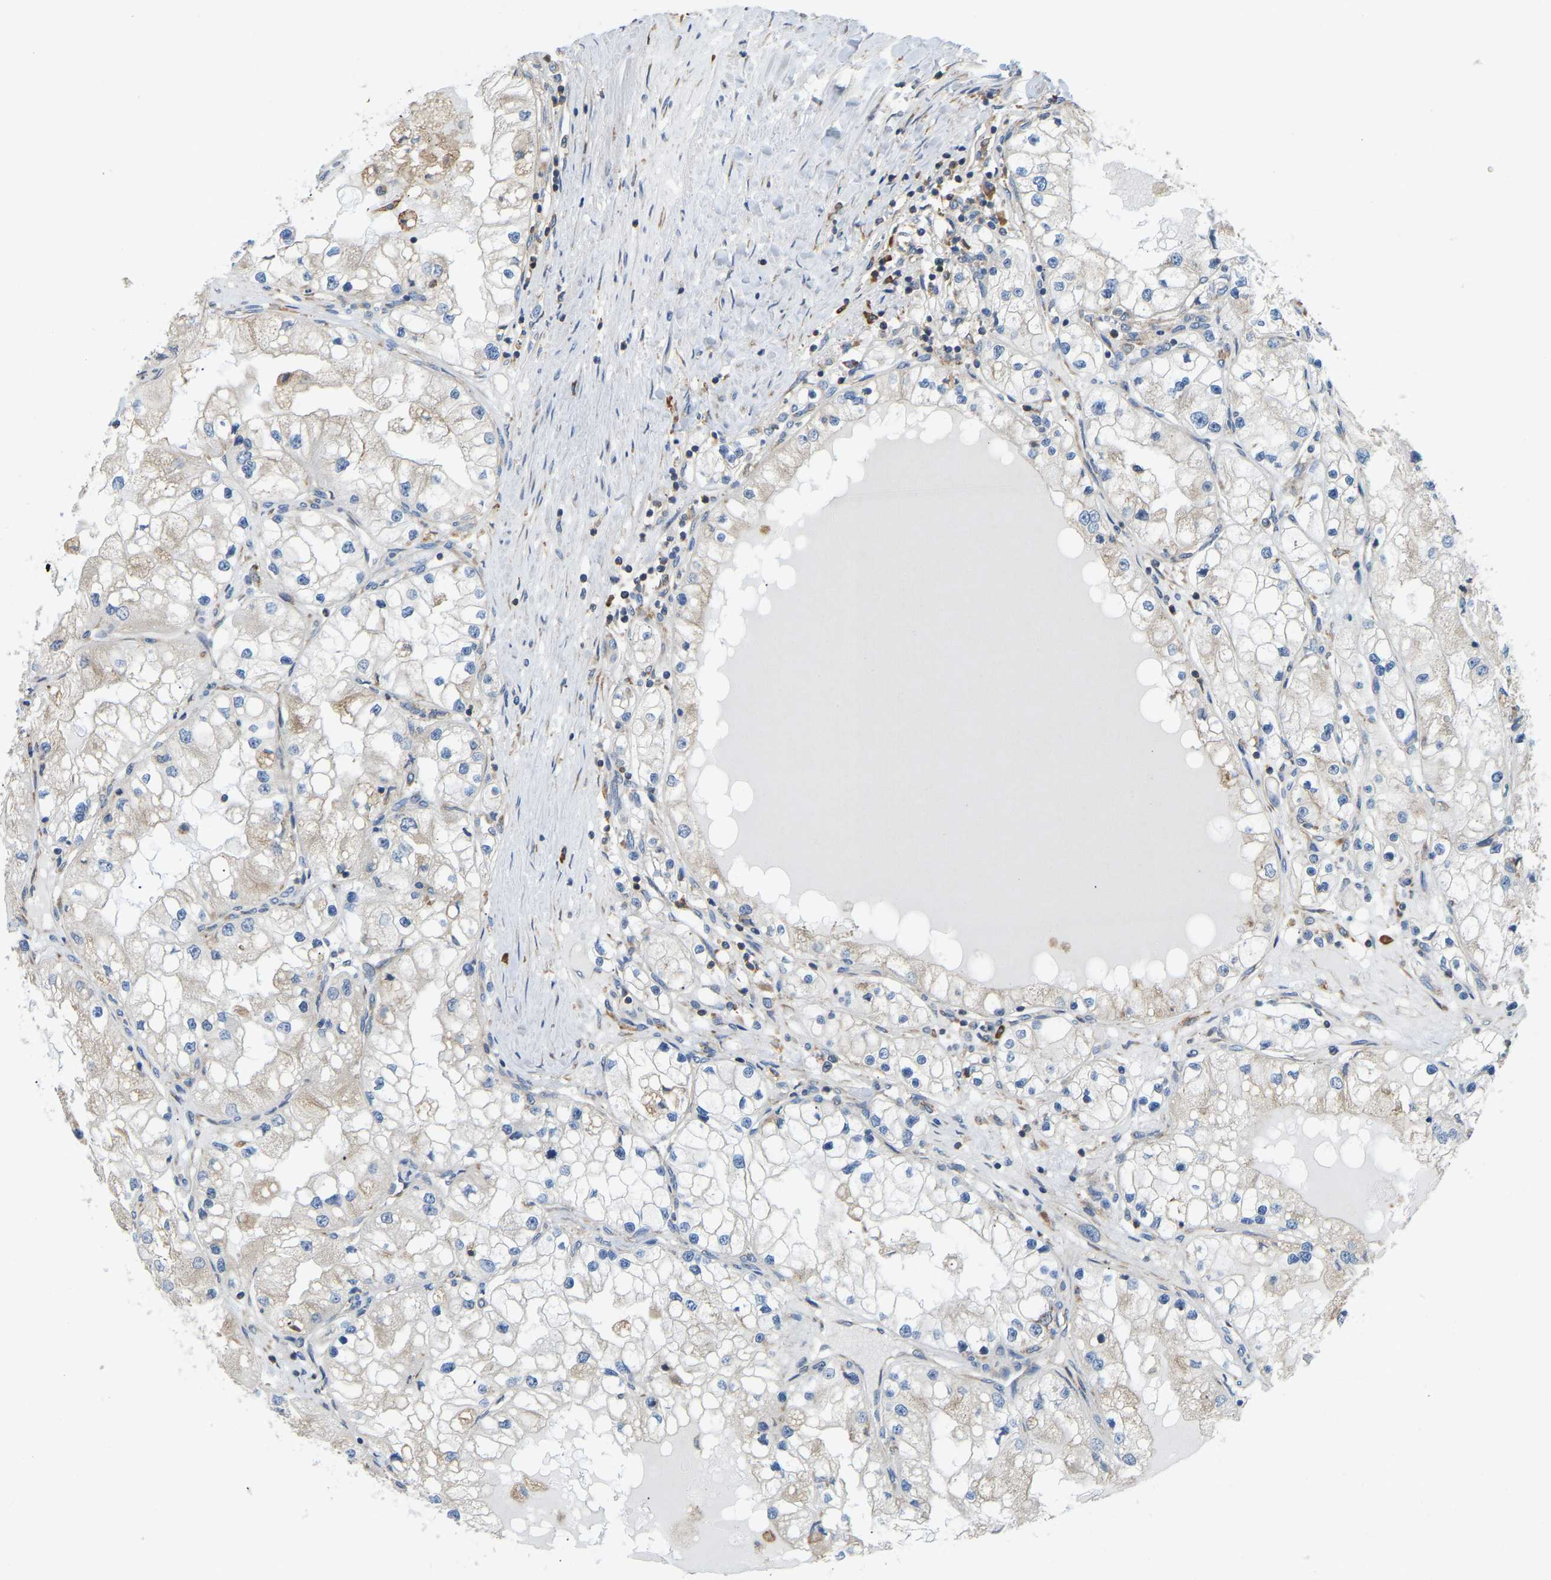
{"staining": {"intensity": "weak", "quantity": "<25%", "location": "cytoplasmic/membranous"}, "tissue": "renal cancer", "cell_type": "Tumor cells", "image_type": "cancer", "snomed": [{"axis": "morphology", "description": "Adenocarcinoma, NOS"}, {"axis": "topography", "description": "Kidney"}], "caption": "An immunohistochemistry (IHC) micrograph of renal cancer is shown. There is no staining in tumor cells of renal cancer. (Stains: DAB immunohistochemistry (IHC) with hematoxylin counter stain, Microscopy: brightfield microscopy at high magnification).", "gene": "RPS6KB2", "patient": {"sex": "male", "age": 68}}